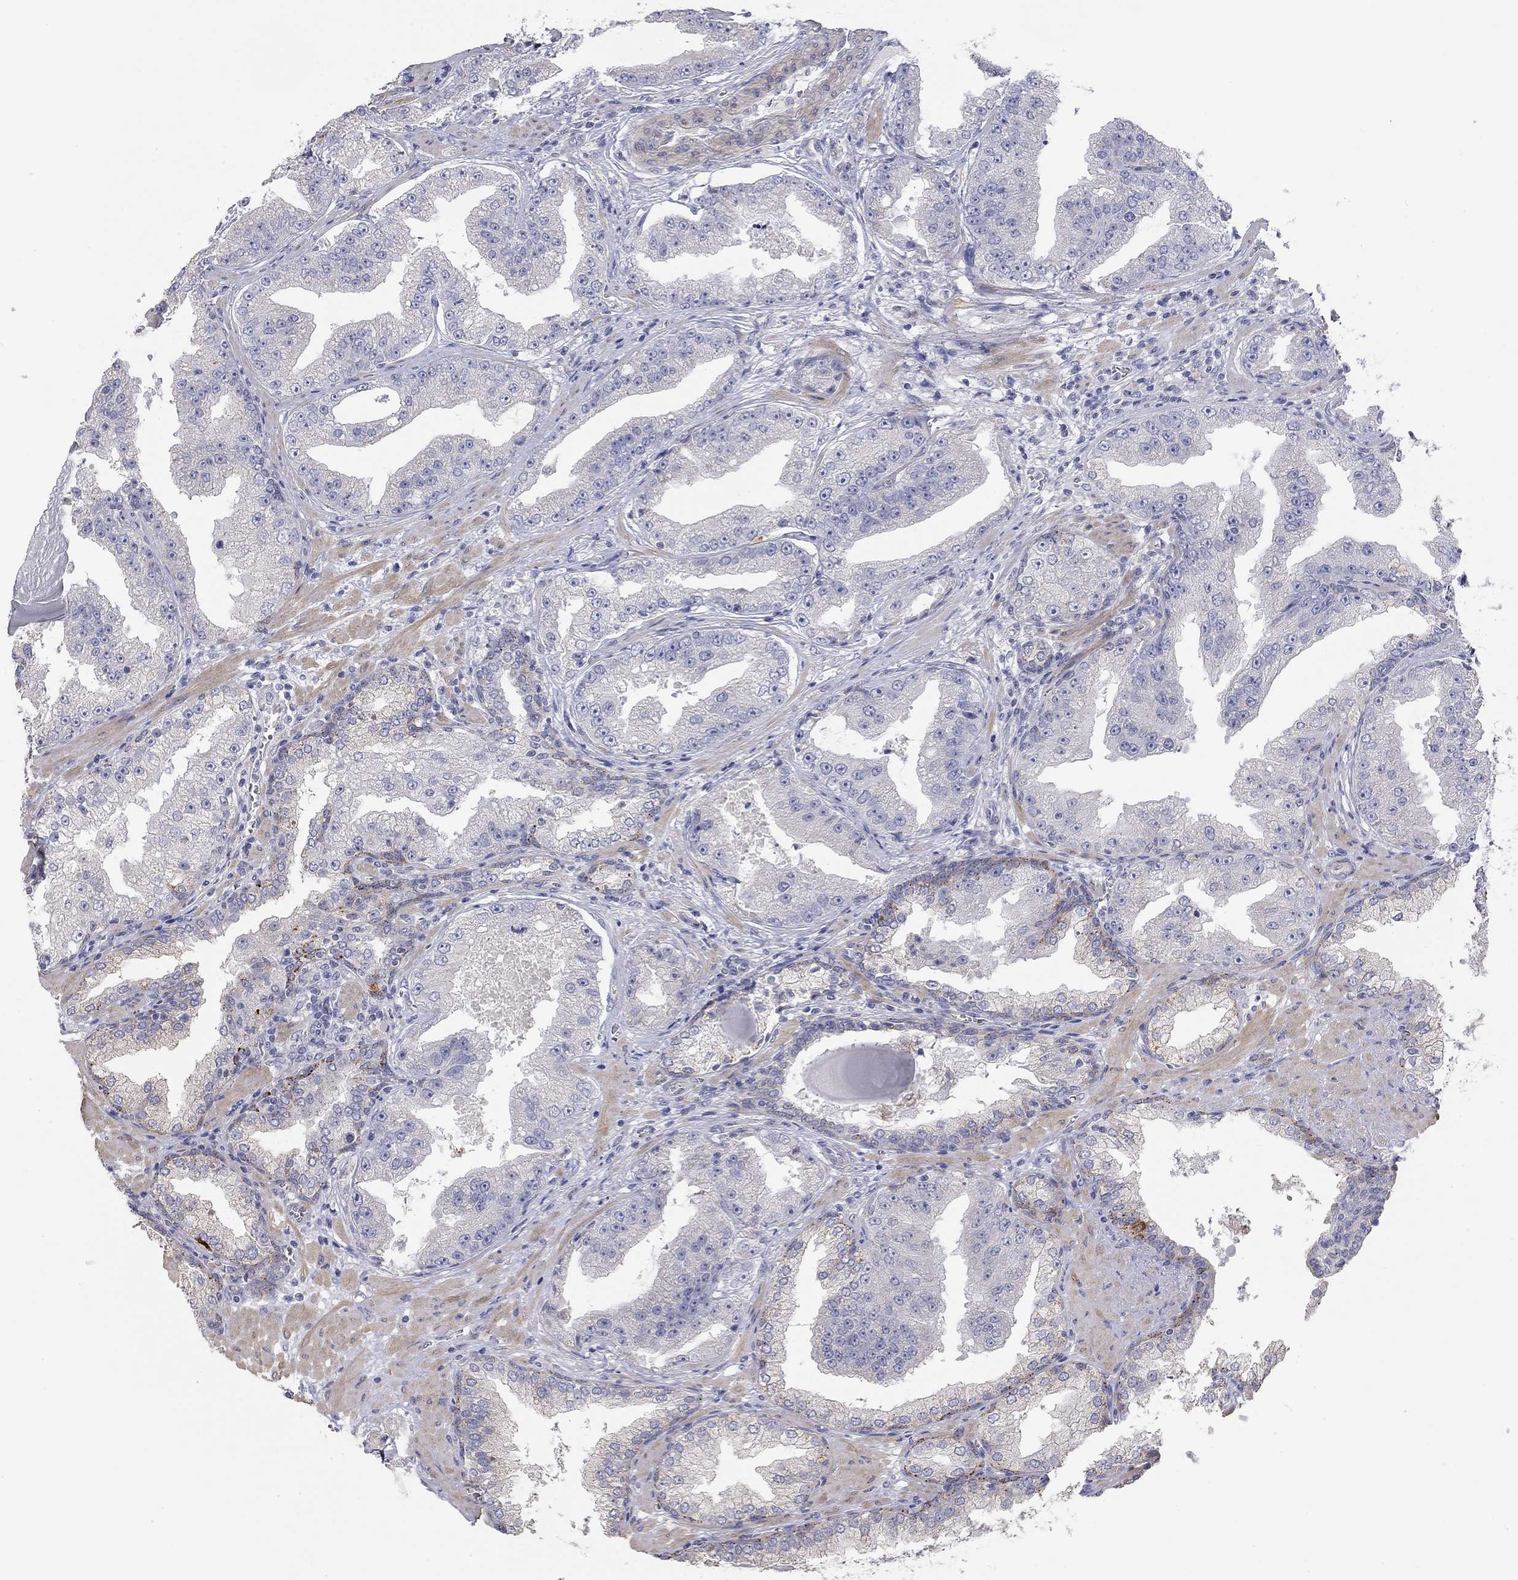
{"staining": {"intensity": "negative", "quantity": "none", "location": "none"}, "tissue": "prostate cancer", "cell_type": "Tumor cells", "image_type": "cancer", "snomed": [{"axis": "morphology", "description": "Adenocarcinoma, Low grade"}, {"axis": "topography", "description": "Prostate"}], "caption": "There is no significant expression in tumor cells of low-grade adenocarcinoma (prostate). (IHC, brightfield microscopy, high magnification).", "gene": "PAPSS2", "patient": {"sex": "male", "age": 62}}